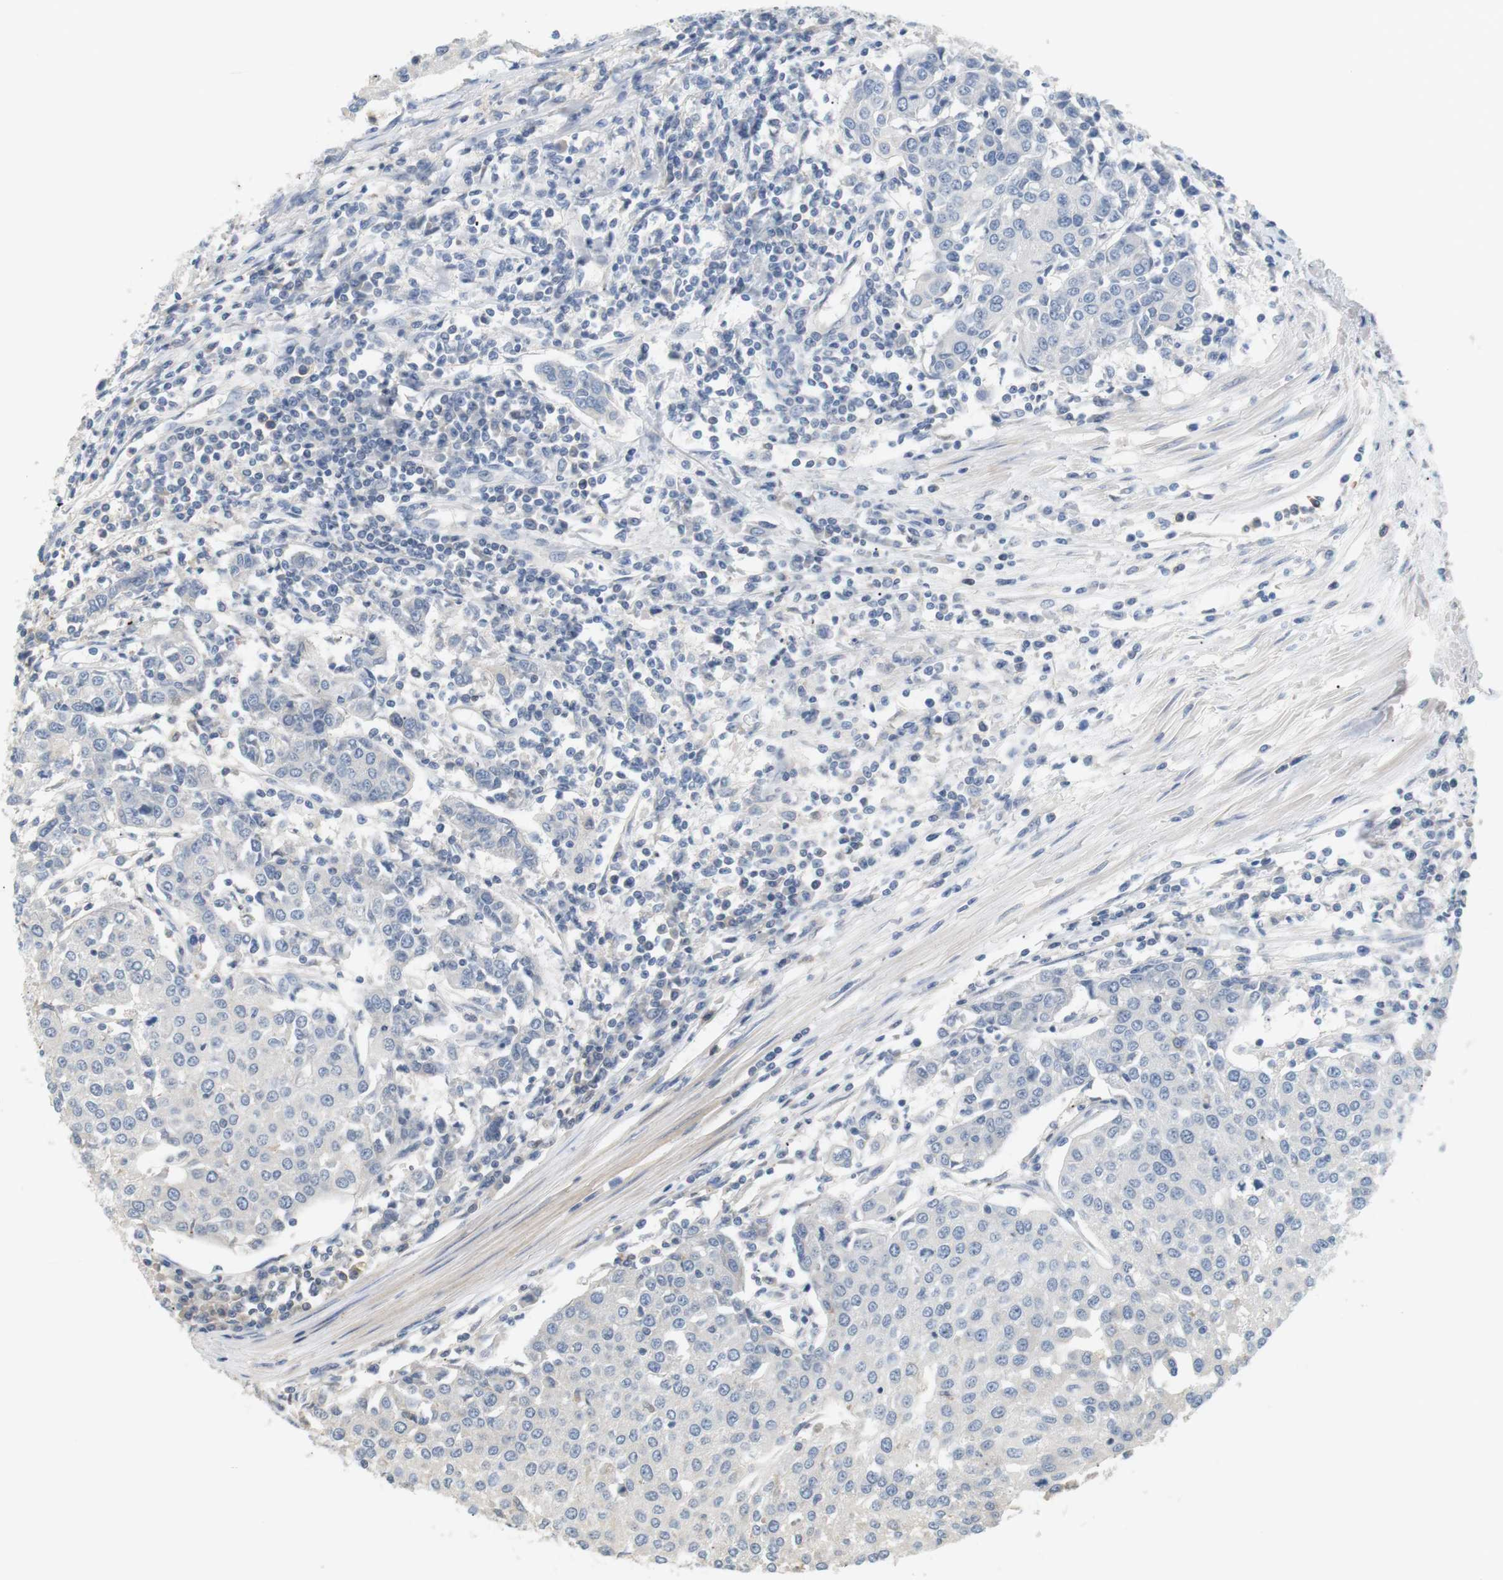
{"staining": {"intensity": "negative", "quantity": "none", "location": "none"}, "tissue": "urothelial cancer", "cell_type": "Tumor cells", "image_type": "cancer", "snomed": [{"axis": "morphology", "description": "Urothelial carcinoma, High grade"}, {"axis": "topography", "description": "Urinary bladder"}], "caption": "A photomicrograph of human urothelial cancer is negative for staining in tumor cells.", "gene": "P2RY1", "patient": {"sex": "female", "age": 85}}